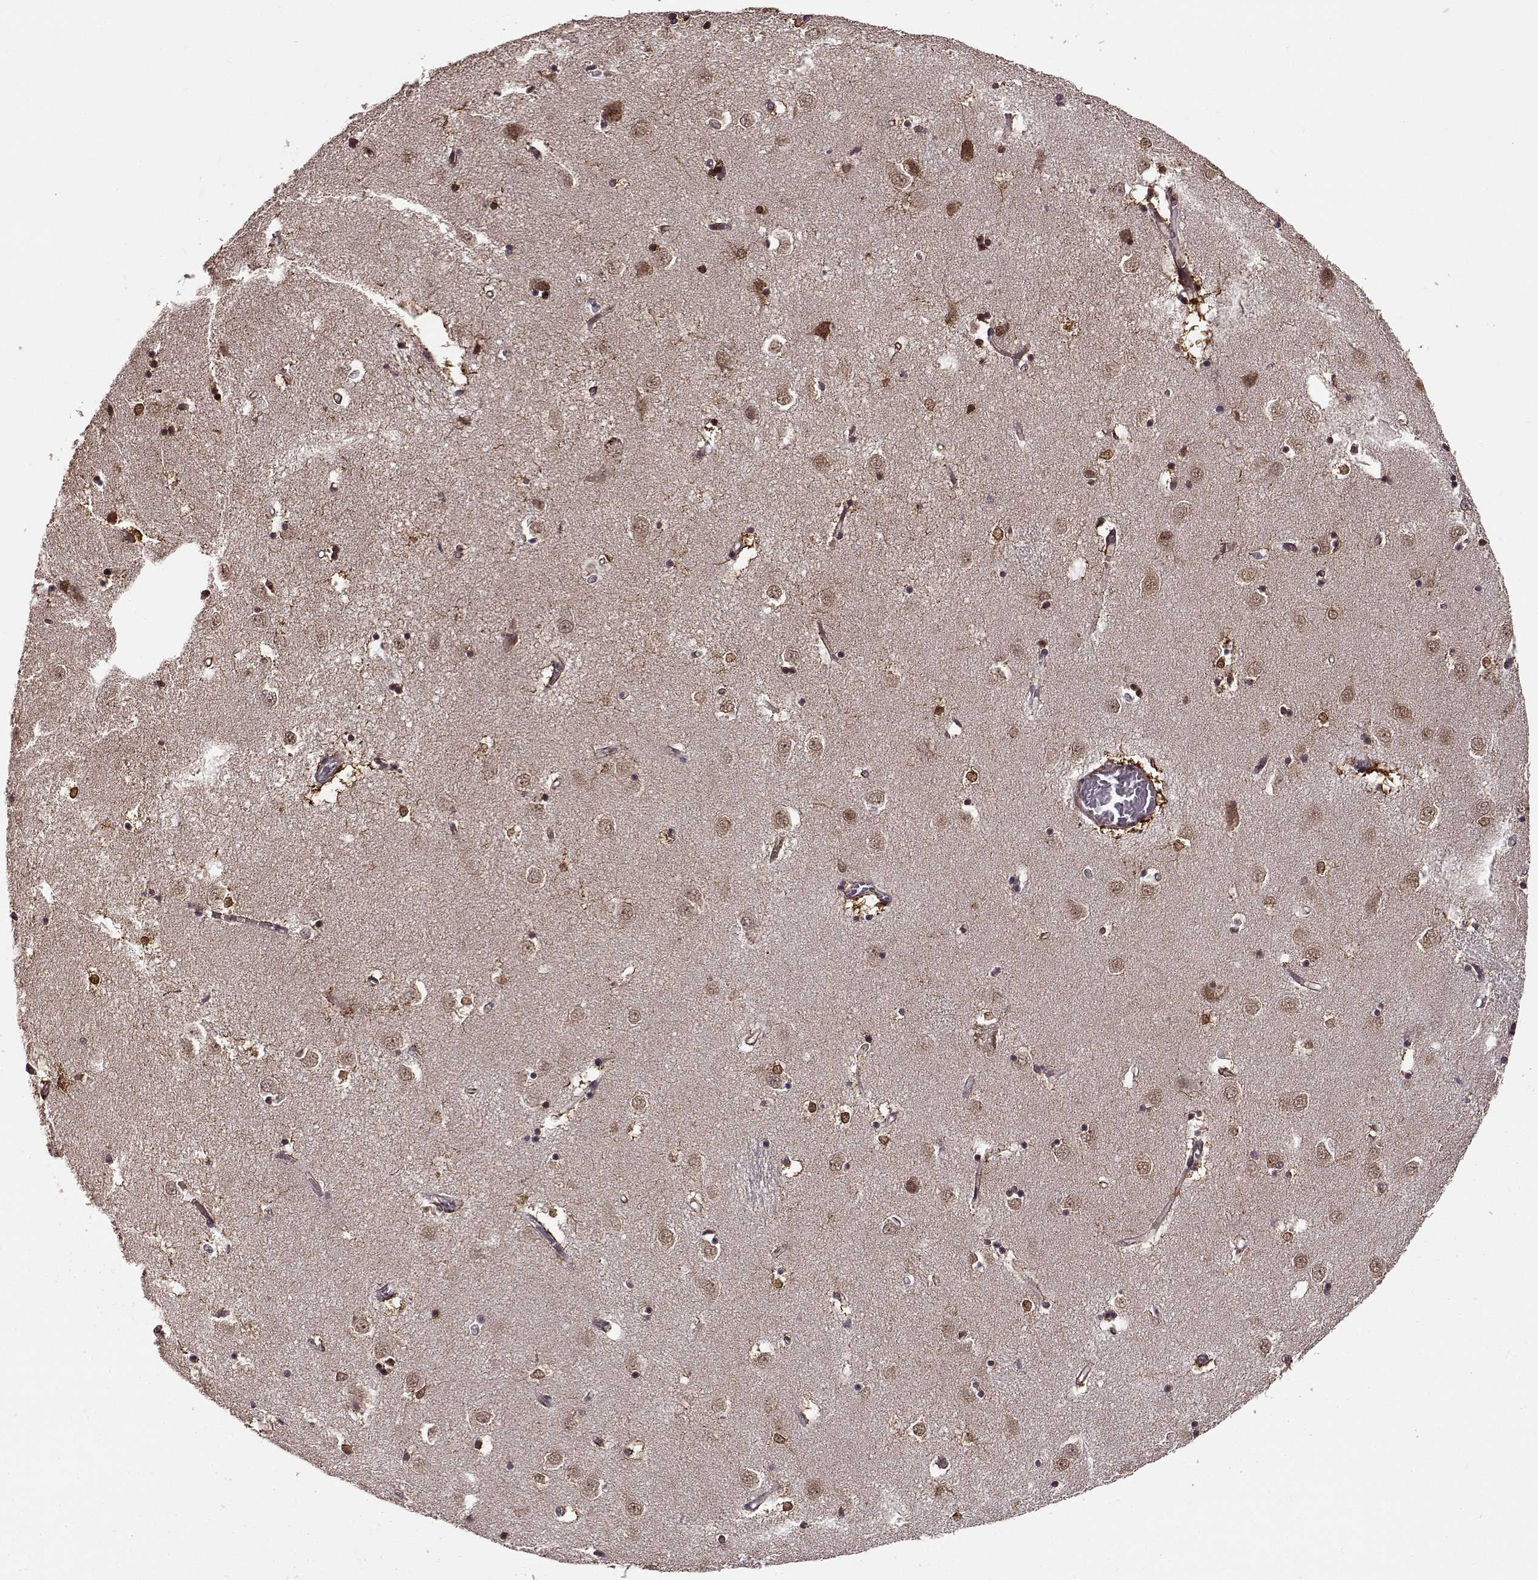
{"staining": {"intensity": "moderate", "quantity": "25%-75%", "location": "nuclear"}, "tissue": "caudate", "cell_type": "Glial cells", "image_type": "normal", "snomed": [{"axis": "morphology", "description": "Normal tissue, NOS"}, {"axis": "topography", "description": "Lateral ventricle wall"}], "caption": "Protein staining shows moderate nuclear expression in approximately 25%-75% of glial cells in normal caudate.", "gene": "FTO", "patient": {"sex": "male", "age": 54}}